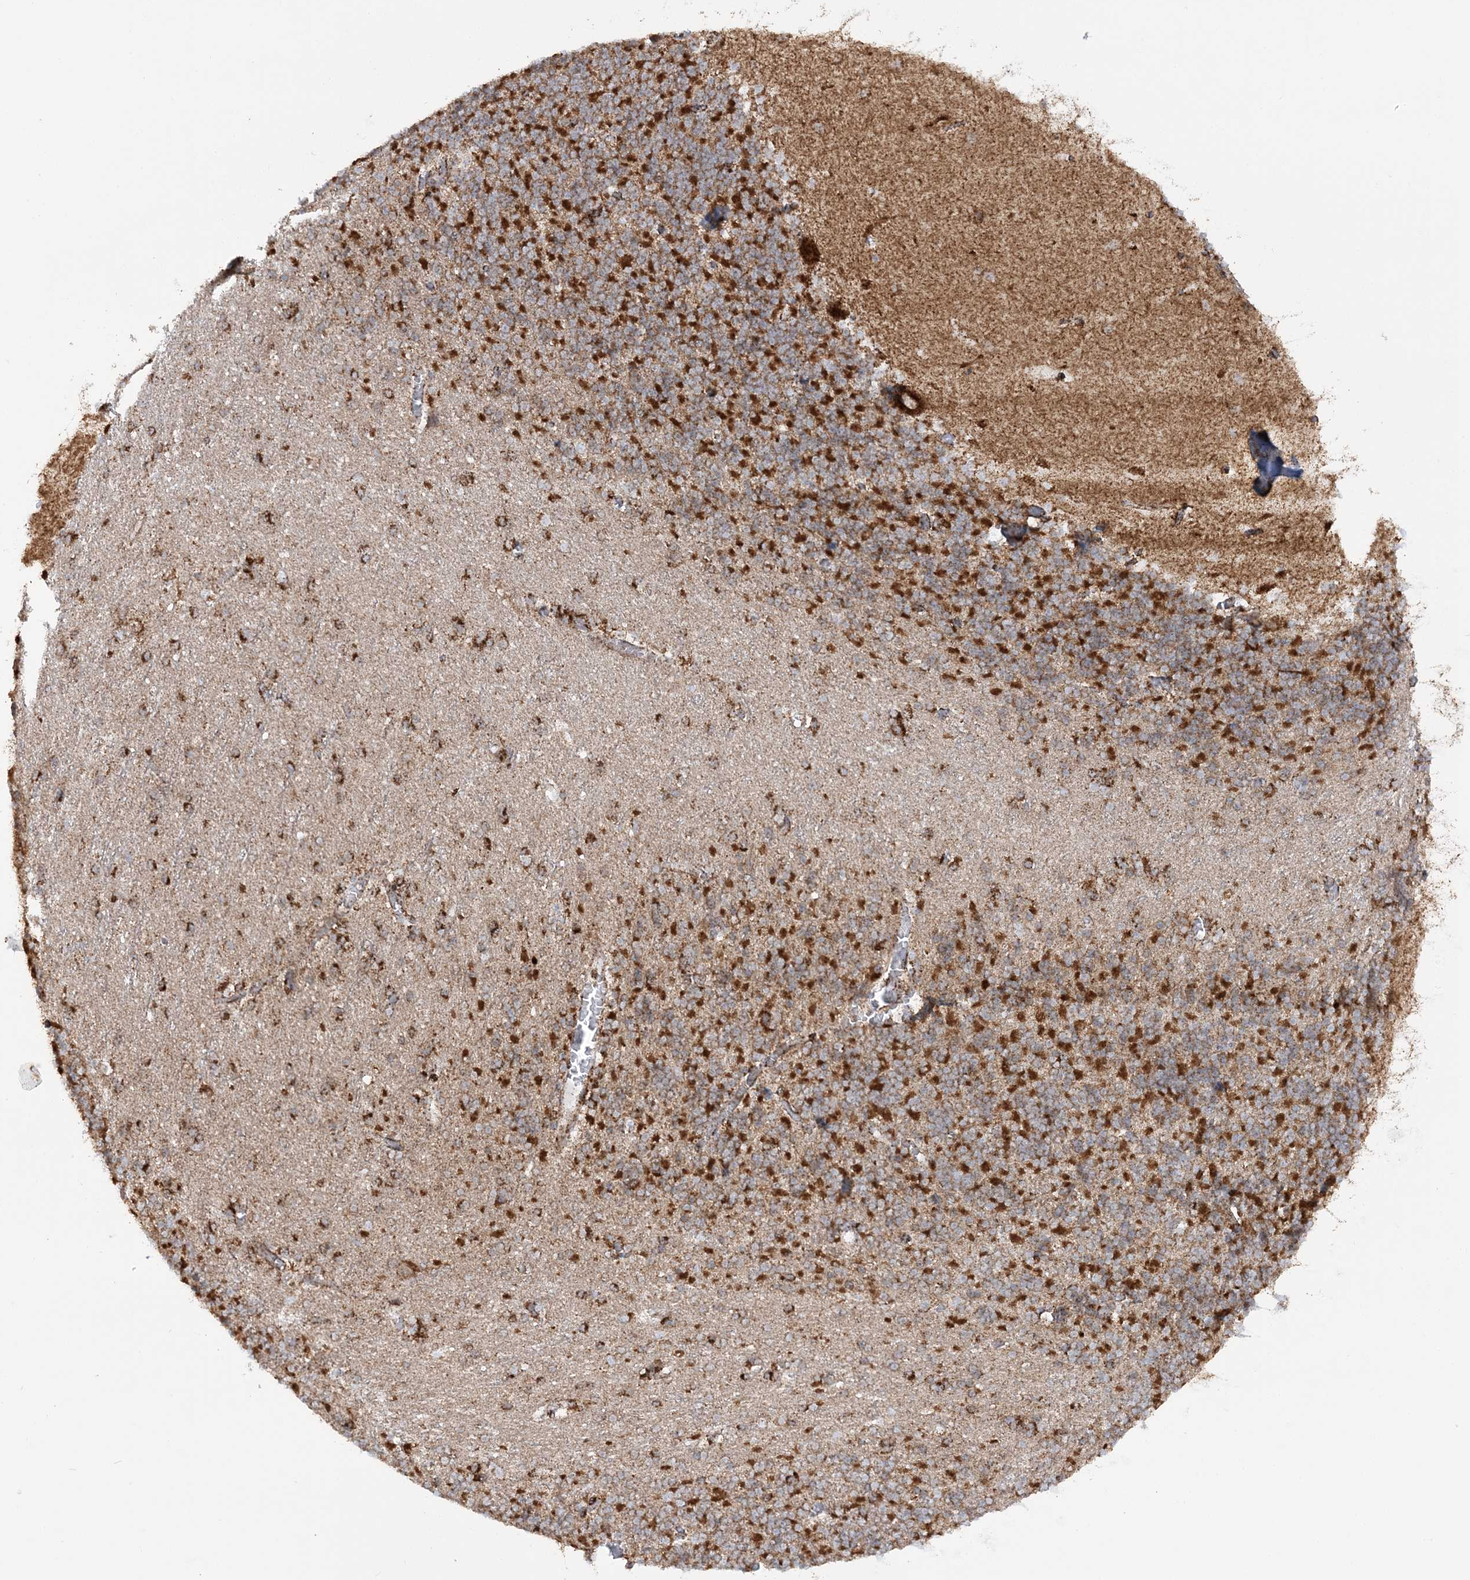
{"staining": {"intensity": "strong", "quantity": "25%-75%", "location": "cytoplasmic/membranous"}, "tissue": "cerebellum", "cell_type": "Cells in granular layer", "image_type": "normal", "snomed": [{"axis": "morphology", "description": "Normal tissue, NOS"}, {"axis": "topography", "description": "Cerebellum"}], "caption": "DAB (3,3'-diaminobenzidine) immunohistochemical staining of unremarkable cerebellum displays strong cytoplasmic/membranous protein expression in approximately 25%-75% of cells in granular layer. (DAB IHC with brightfield microscopy, high magnification).", "gene": "CRY2", "patient": {"sex": "male", "age": 37}}